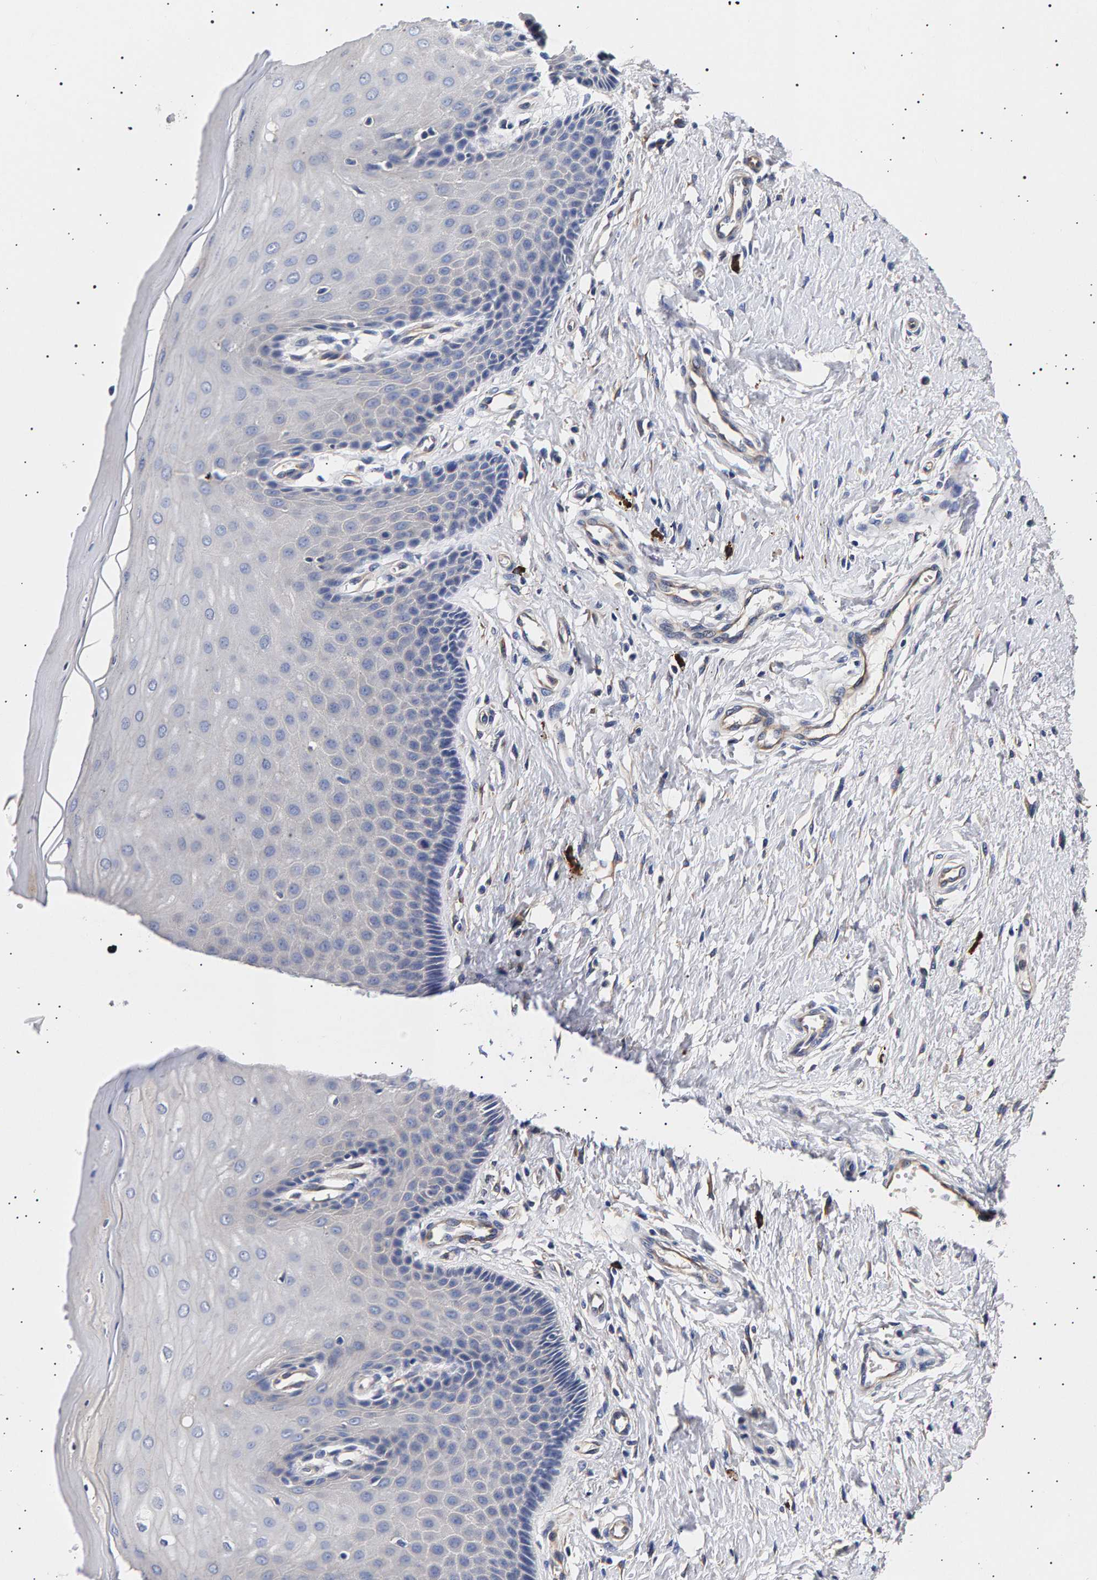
{"staining": {"intensity": "weak", "quantity": "<25%", "location": "cytoplasmic/membranous"}, "tissue": "cervix", "cell_type": "Glandular cells", "image_type": "normal", "snomed": [{"axis": "morphology", "description": "Normal tissue, NOS"}, {"axis": "topography", "description": "Cervix"}], "caption": "An IHC histopathology image of unremarkable cervix is shown. There is no staining in glandular cells of cervix.", "gene": "ANKRD40", "patient": {"sex": "female", "age": 55}}